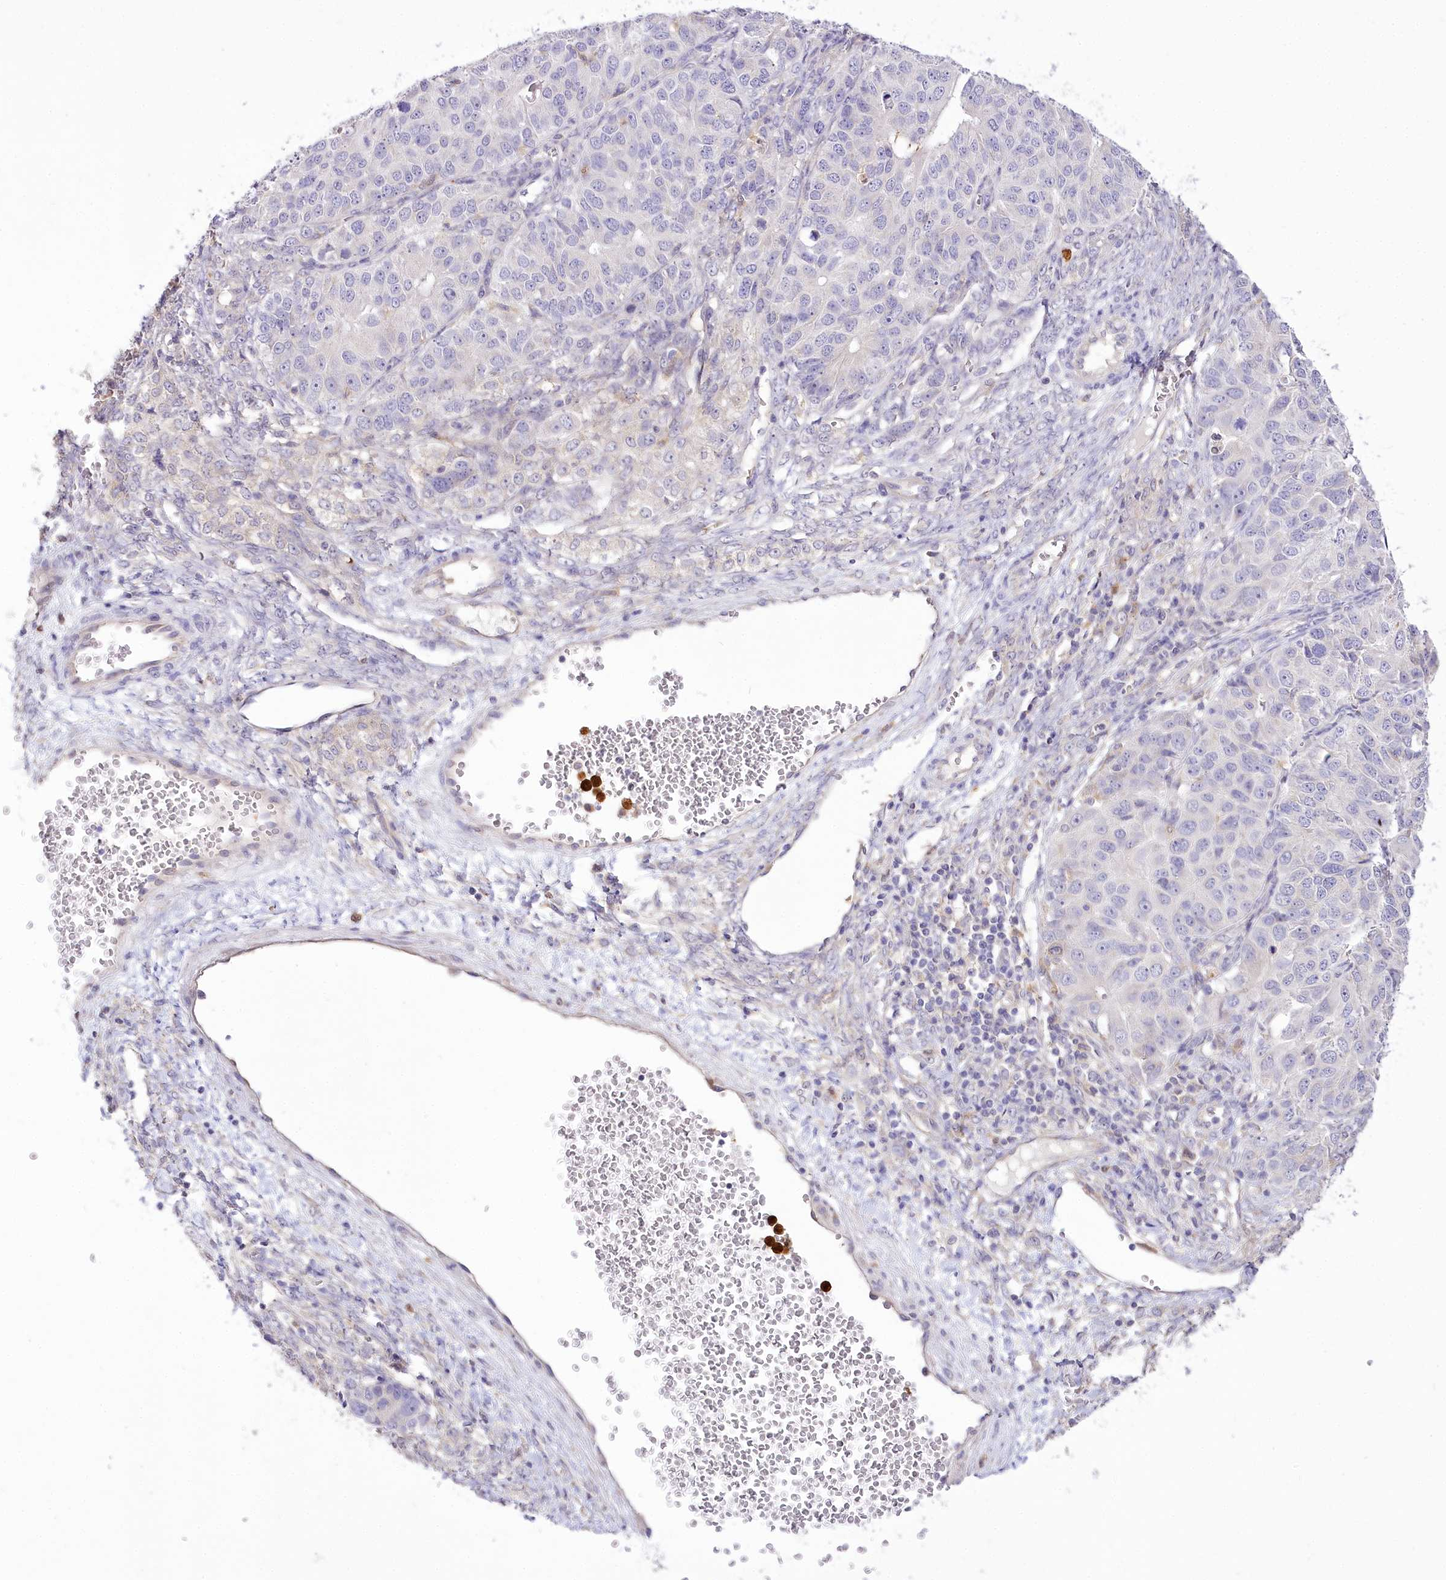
{"staining": {"intensity": "negative", "quantity": "none", "location": "none"}, "tissue": "ovarian cancer", "cell_type": "Tumor cells", "image_type": "cancer", "snomed": [{"axis": "morphology", "description": "Carcinoma, endometroid"}, {"axis": "topography", "description": "Ovary"}], "caption": "Tumor cells are negative for protein expression in human endometroid carcinoma (ovarian).", "gene": "DPYD", "patient": {"sex": "female", "age": 51}}